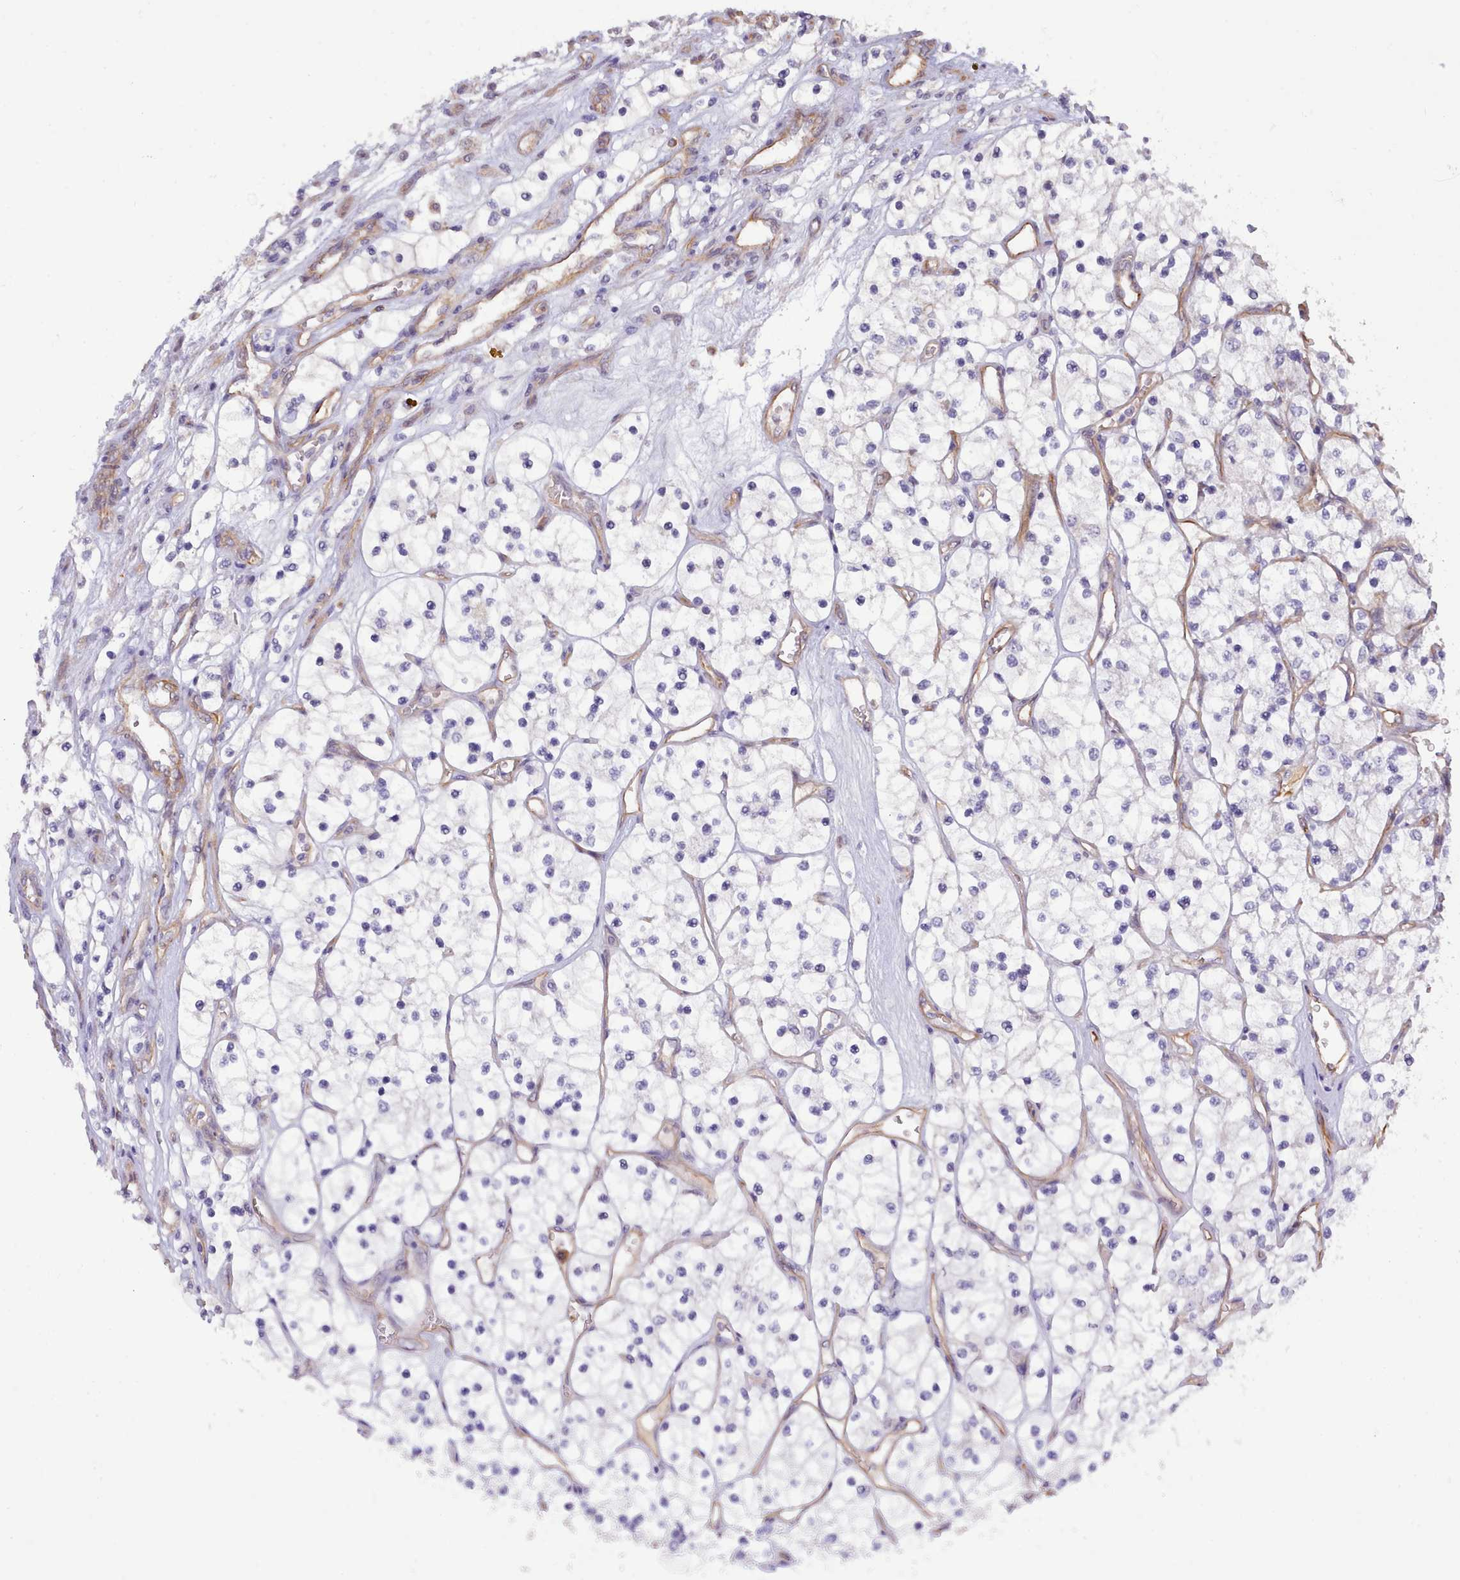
{"staining": {"intensity": "negative", "quantity": "none", "location": "none"}, "tissue": "renal cancer", "cell_type": "Tumor cells", "image_type": "cancer", "snomed": [{"axis": "morphology", "description": "Adenocarcinoma, NOS"}, {"axis": "topography", "description": "Kidney"}], "caption": "Renal adenocarcinoma was stained to show a protein in brown. There is no significant staining in tumor cells.", "gene": "ZC3H13", "patient": {"sex": "female", "age": 69}}